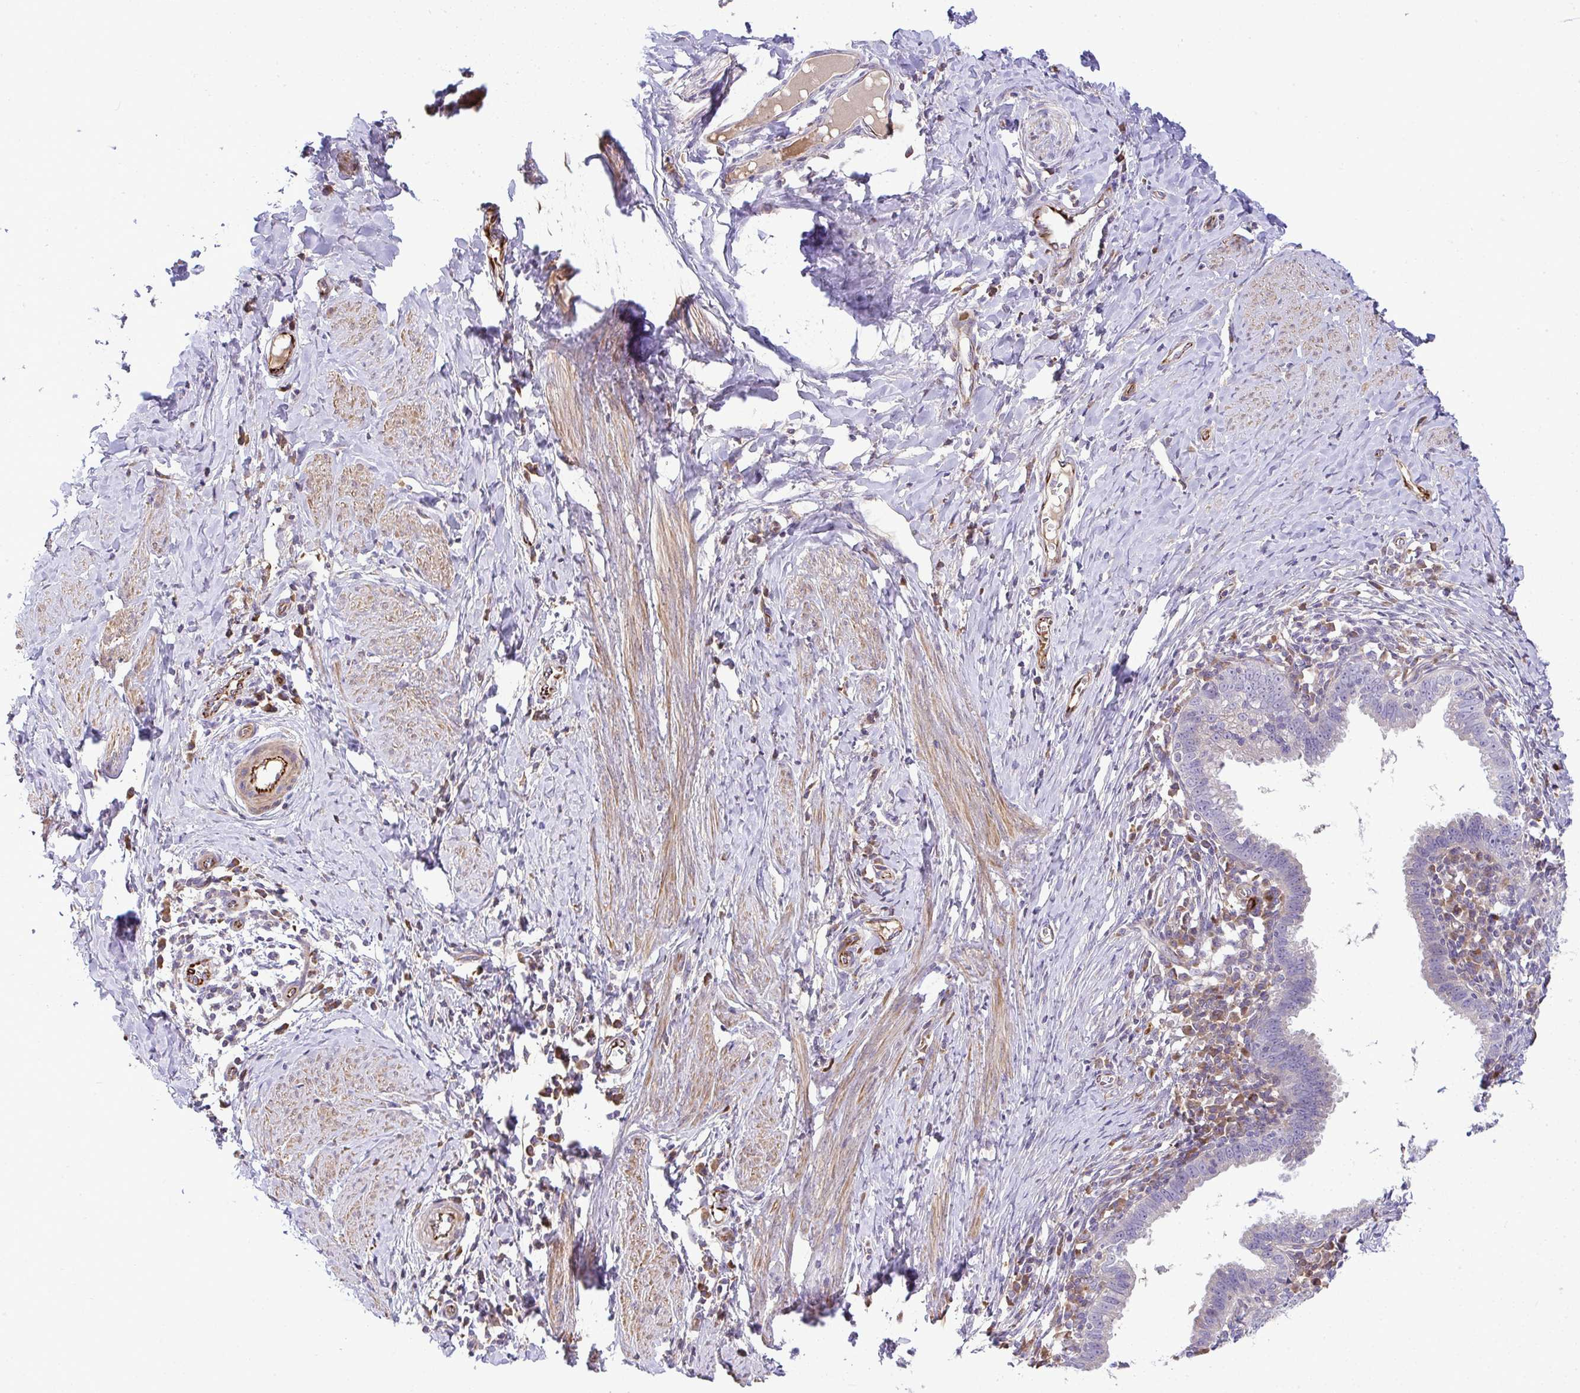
{"staining": {"intensity": "negative", "quantity": "none", "location": "none"}, "tissue": "cervical cancer", "cell_type": "Tumor cells", "image_type": "cancer", "snomed": [{"axis": "morphology", "description": "Adenocarcinoma, NOS"}, {"axis": "topography", "description": "Cervix"}], "caption": "Immunohistochemistry (IHC) photomicrograph of neoplastic tissue: human adenocarcinoma (cervical) stained with DAB exhibits no significant protein positivity in tumor cells. (Brightfield microscopy of DAB (3,3'-diaminobenzidine) immunohistochemistry at high magnification).", "gene": "GRID2", "patient": {"sex": "female", "age": 36}}